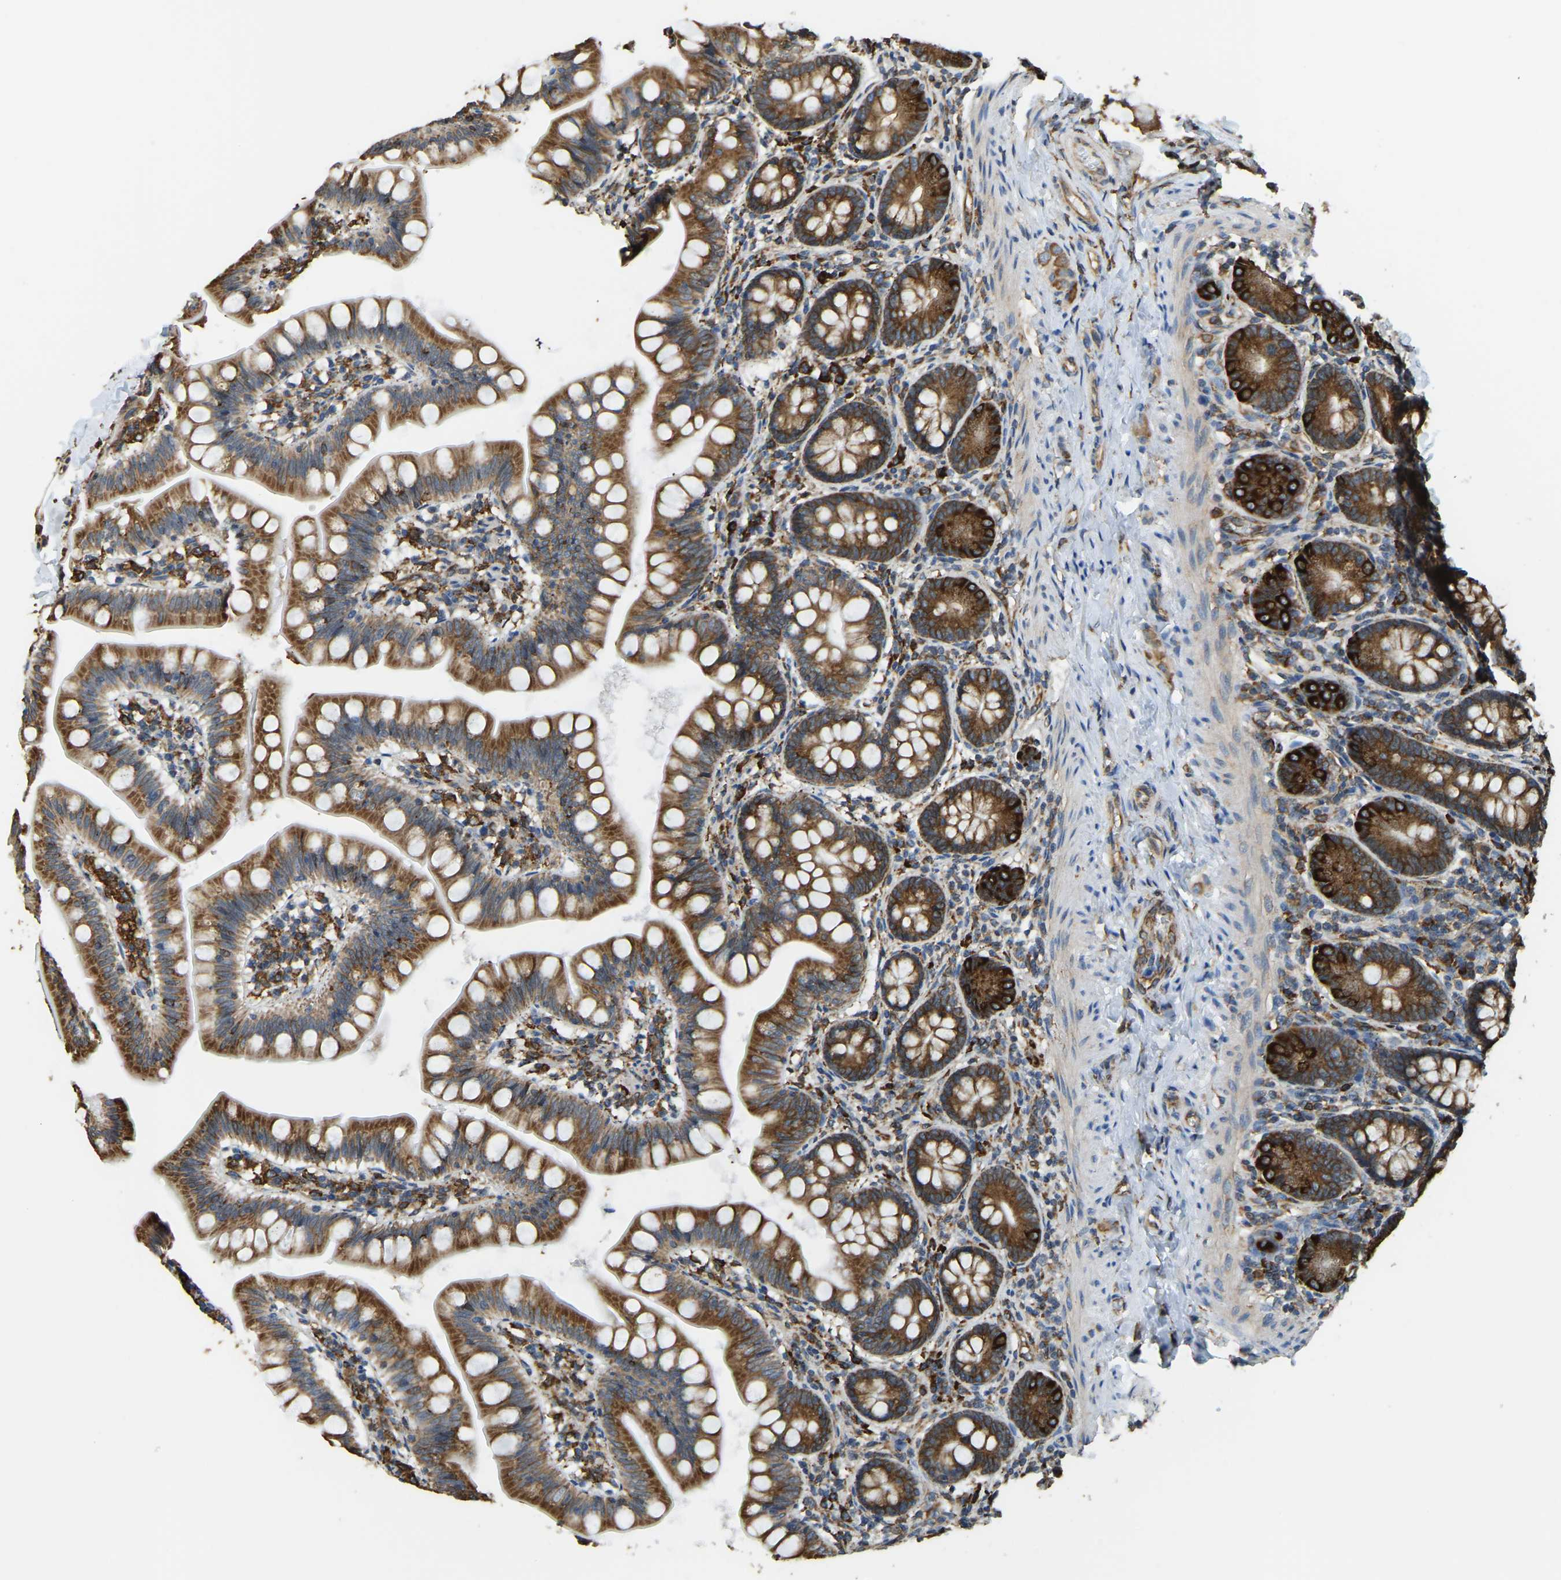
{"staining": {"intensity": "moderate", "quantity": ">75%", "location": "cytoplasmic/membranous"}, "tissue": "small intestine", "cell_type": "Glandular cells", "image_type": "normal", "snomed": [{"axis": "morphology", "description": "Normal tissue, NOS"}, {"axis": "topography", "description": "Small intestine"}], "caption": "The immunohistochemical stain highlights moderate cytoplasmic/membranous expression in glandular cells of benign small intestine.", "gene": "RNF115", "patient": {"sex": "male", "age": 7}}